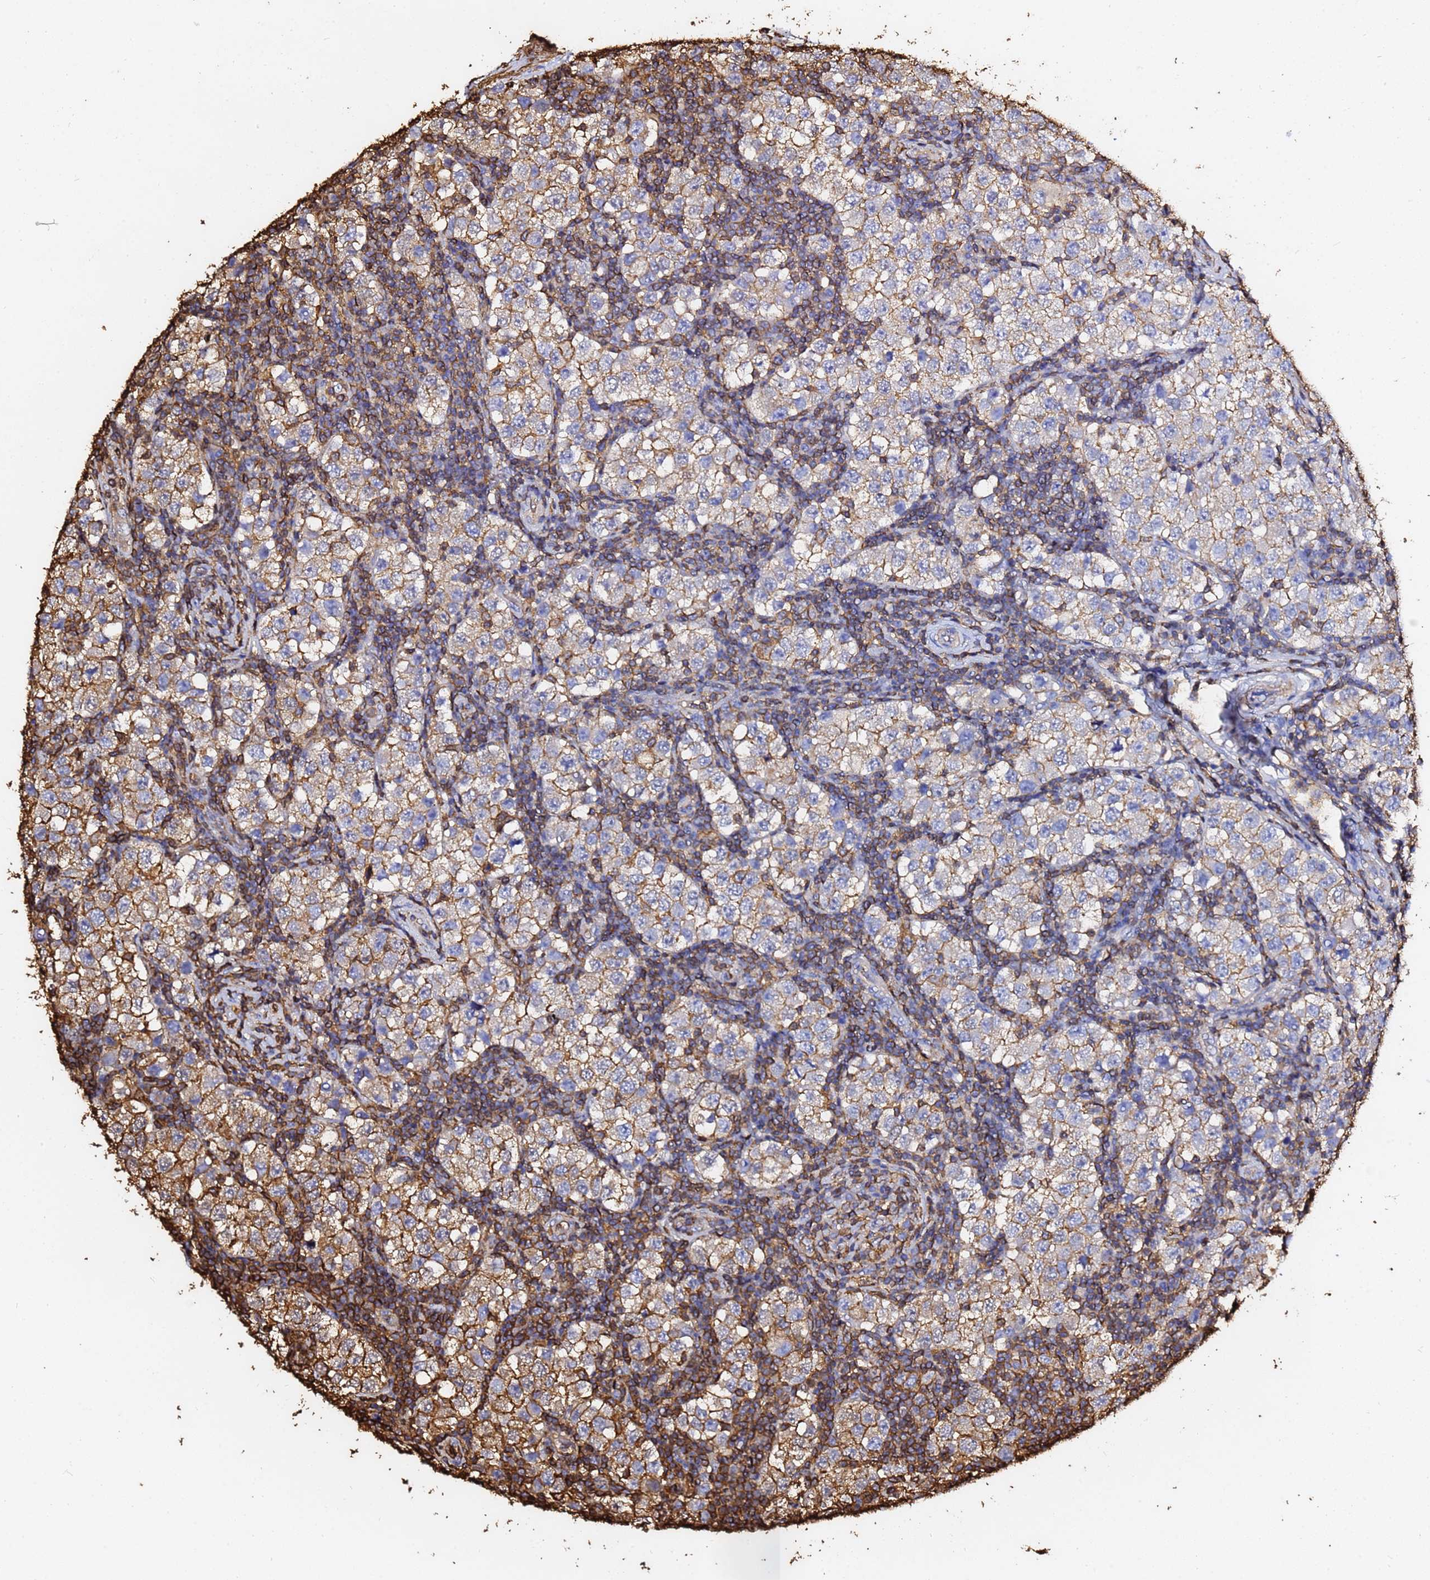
{"staining": {"intensity": "moderate", "quantity": ">75%", "location": "cytoplasmic/membranous"}, "tissue": "testis cancer", "cell_type": "Tumor cells", "image_type": "cancer", "snomed": [{"axis": "morphology", "description": "Seminoma, NOS"}, {"axis": "topography", "description": "Testis"}], "caption": "Tumor cells exhibit medium levels of moderate cytoplasmic/membranous staining in approximately >75% of cells in human testis cancer.", "gene": "ACTB", "patient": {"sex": "male", "age": 34}}